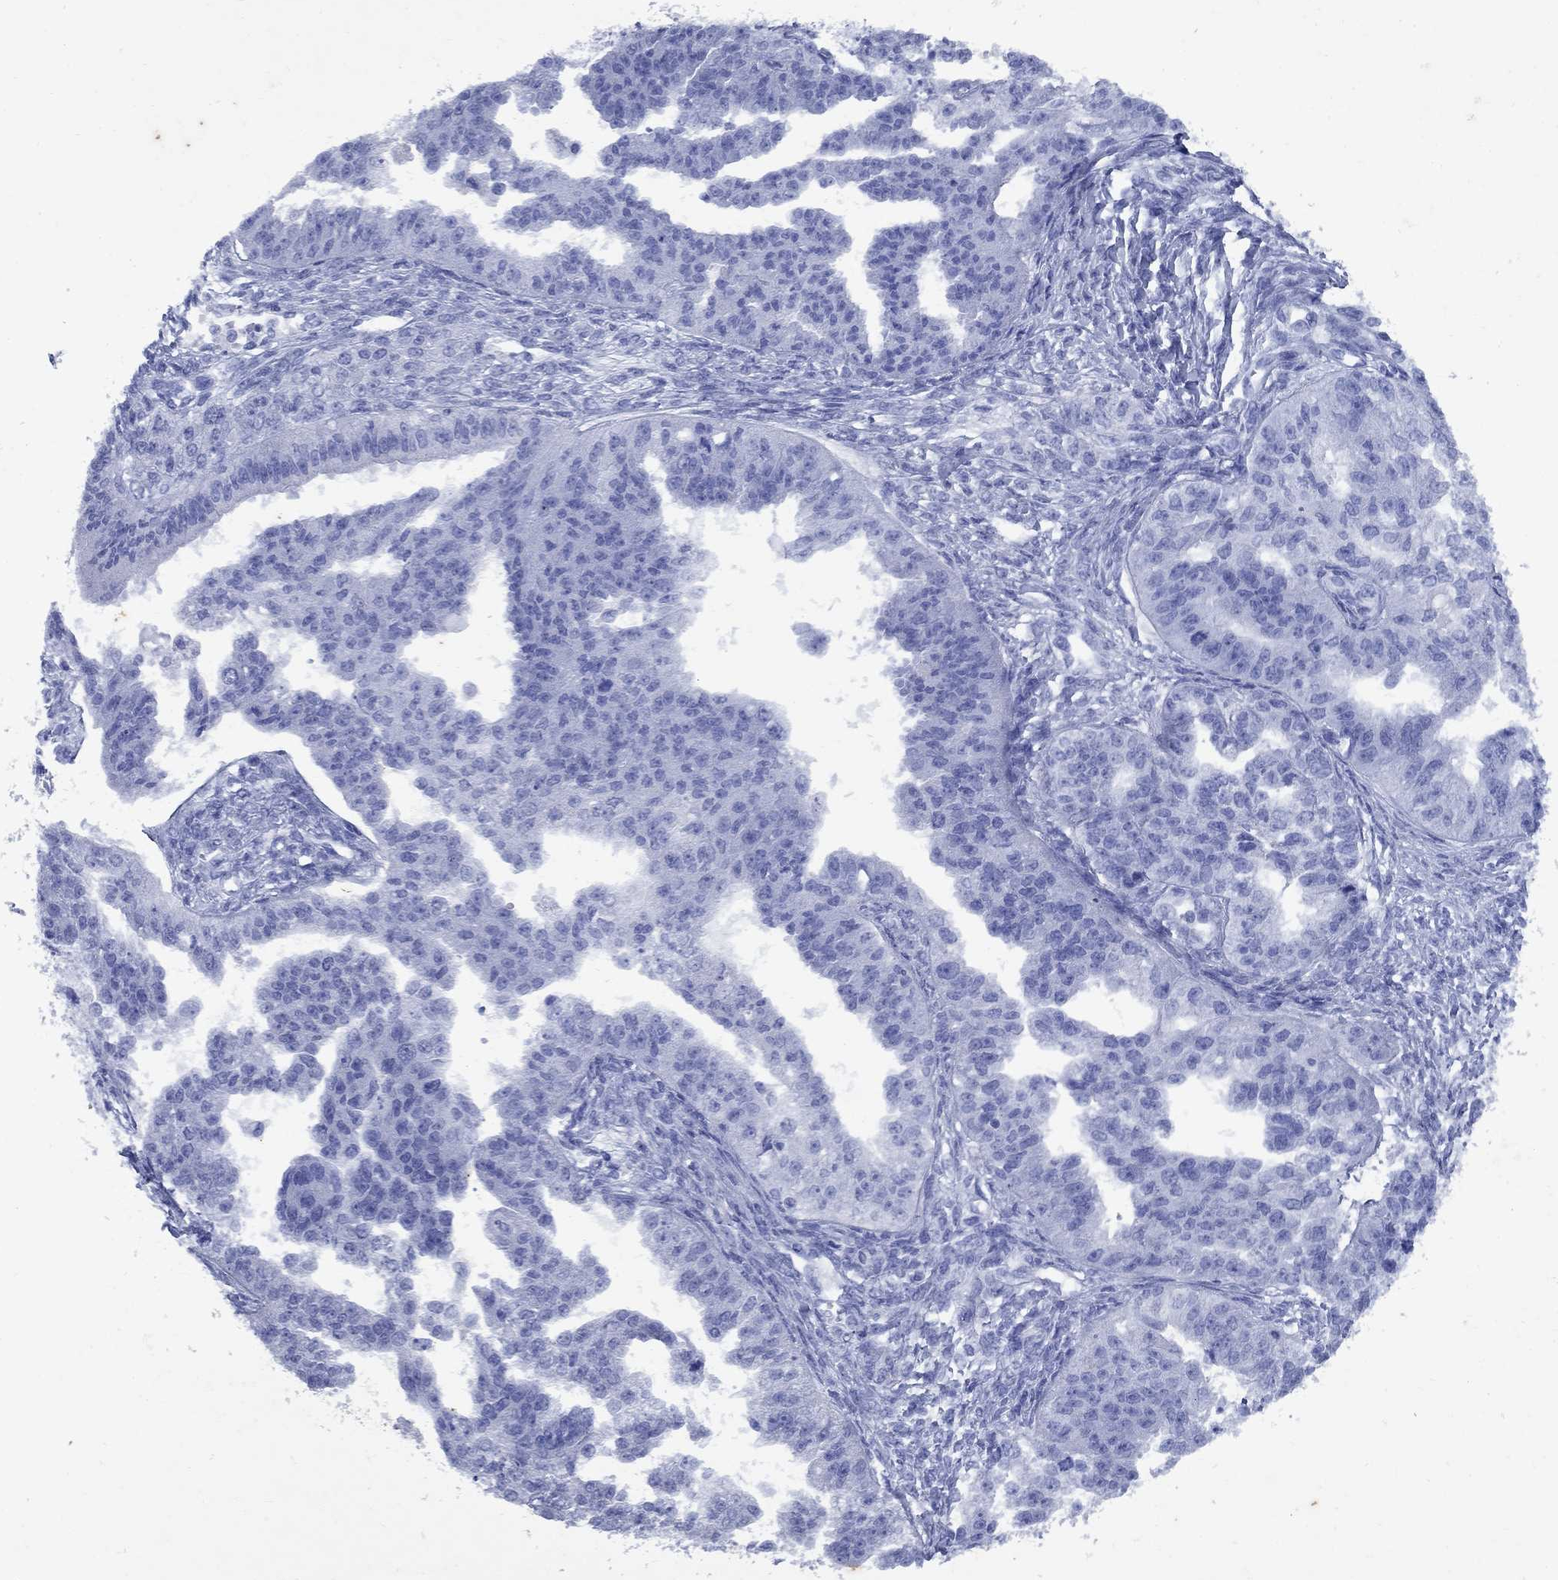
{"staining": {"intensity": "negative", "quantity": "none", "location": "none"}, "tissue": "ovarian cancer", "cell_type": "Tumor cells", "image_type": "cancer", "snomed": [{"axis": "morphology", "description": "Cystadenocarcinoma, serous, NOS"}, {"axis": "topography", "description": "Ovary"}], "caption": "Ovarian cancer was stained to show a protein in brown. There is no significant expression in tumor cells.", "gene": "CD1A", "patient": {"sex": "female", "age": 58}}